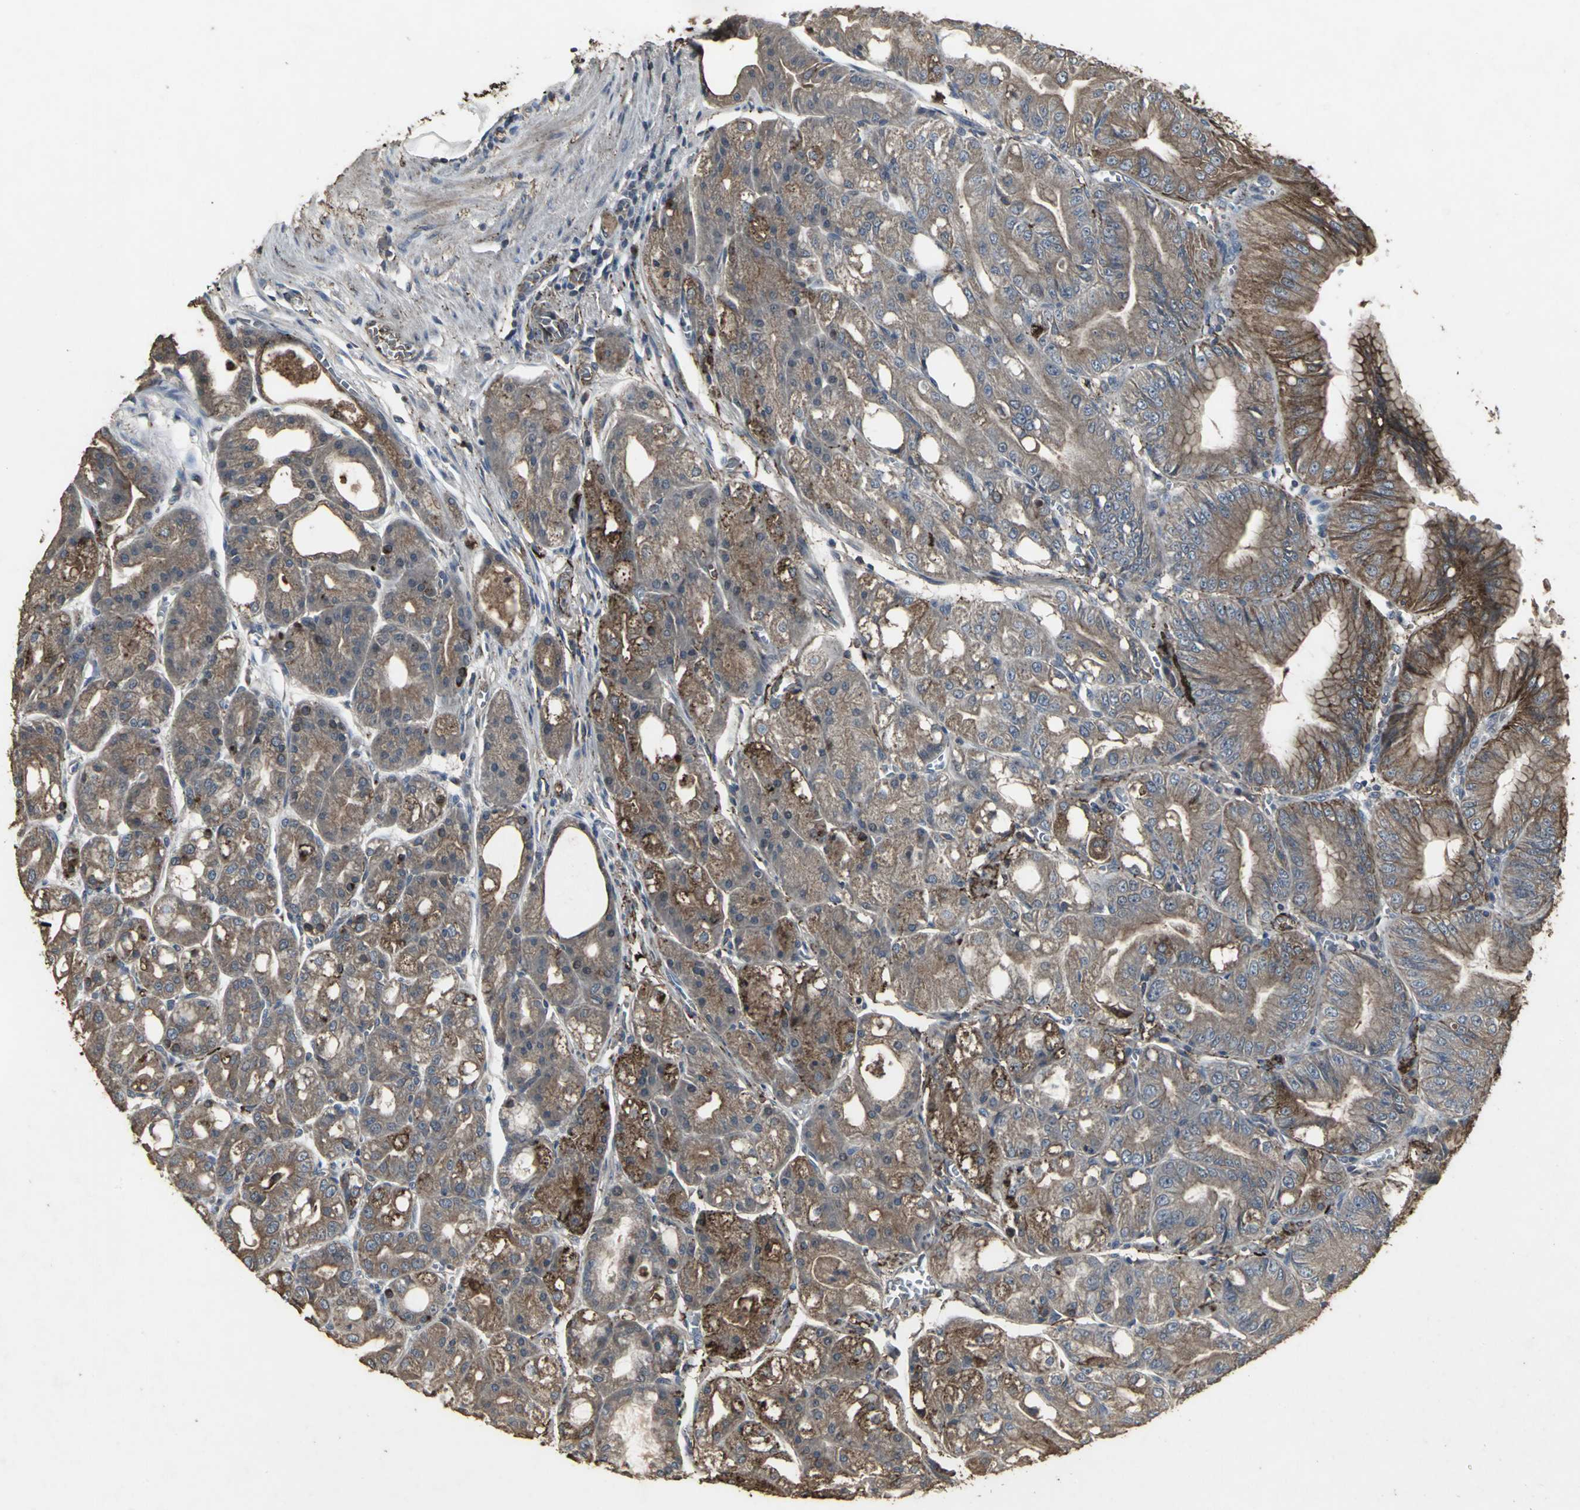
{"staining": {"intensity": "strong", "quantity": ">75%", "location": "cytoplasmic/membranous"}, "tissue": "stomach", "cell_type": "Glandular cells", "image_type": "normal", "snomed": [{"axis": "morphology", "description": "Normal tissue, NOS"}, {"axis": "topography", "description": "Stomach, lower"}], "caption": "A brown stain labels strong cytoplasmic/membranous positivity of a protein in glandular cells of normal human stomach. The staining is performed using DAB (3,3'-diaminobenzidine) brown chromogen to label protein expression. The nuclei are counter-stained blue using hematoxylin.", "gene": "CCR9", "patient": {"sex": "male", "age": 71}}